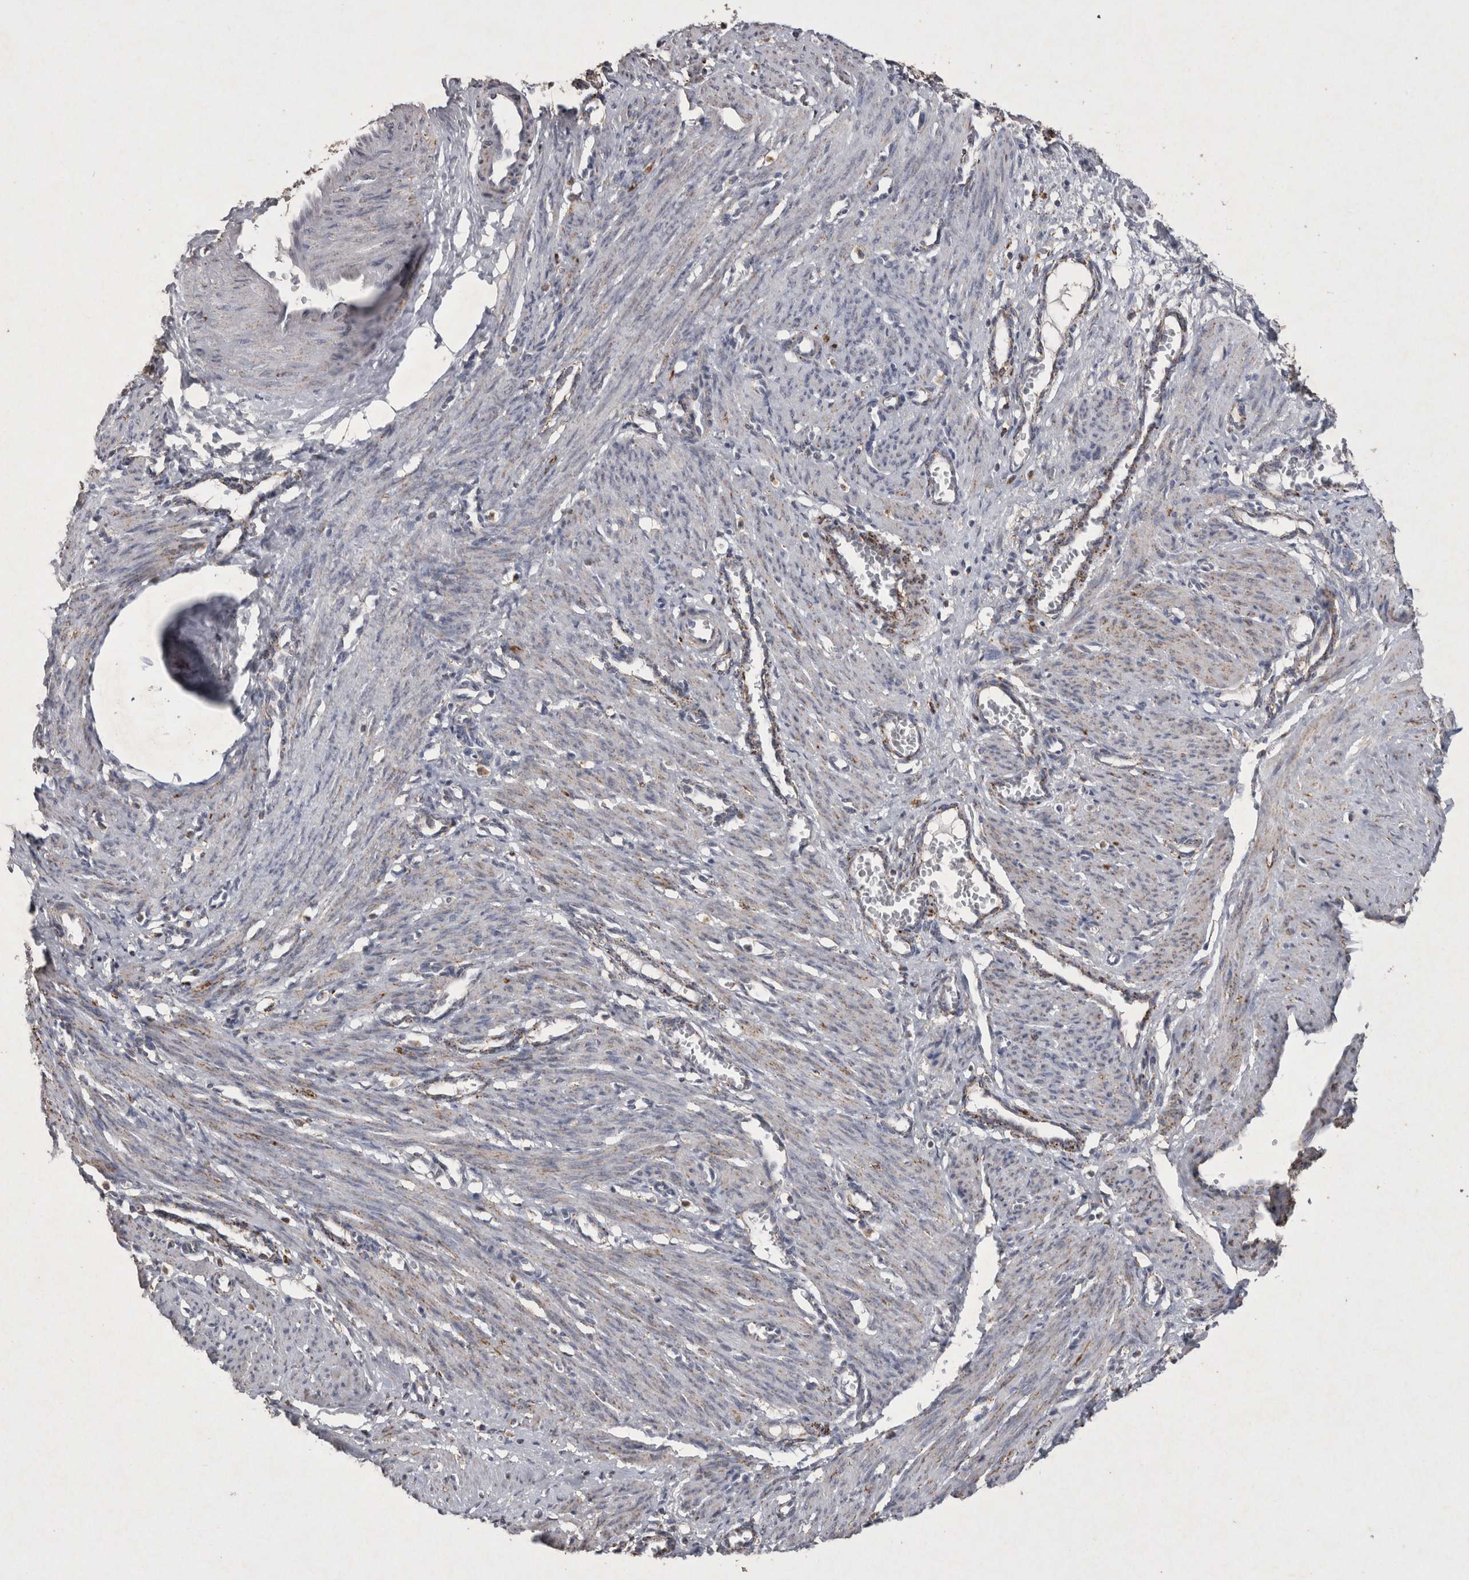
{"staining": {"intensity": "weak", "quantity": "<25%", "location": "cytoplasmic/membranous"}, "tissue": "smooth muscle", "cell_type": "Smooth muscle cells", "image_type": "normal", "snomed": [{"axis": "morphology", "description": "Normal tissue, NOS"}, {"axis": "topography", "description": "Endometrium"}], "caption": "Immunohistochemical staining of benign human smooth muscle demonstrates no significant staining in smooth muscle cells.", "gene": "DKK3", "patient": {"sex": "female", "age": 33}}